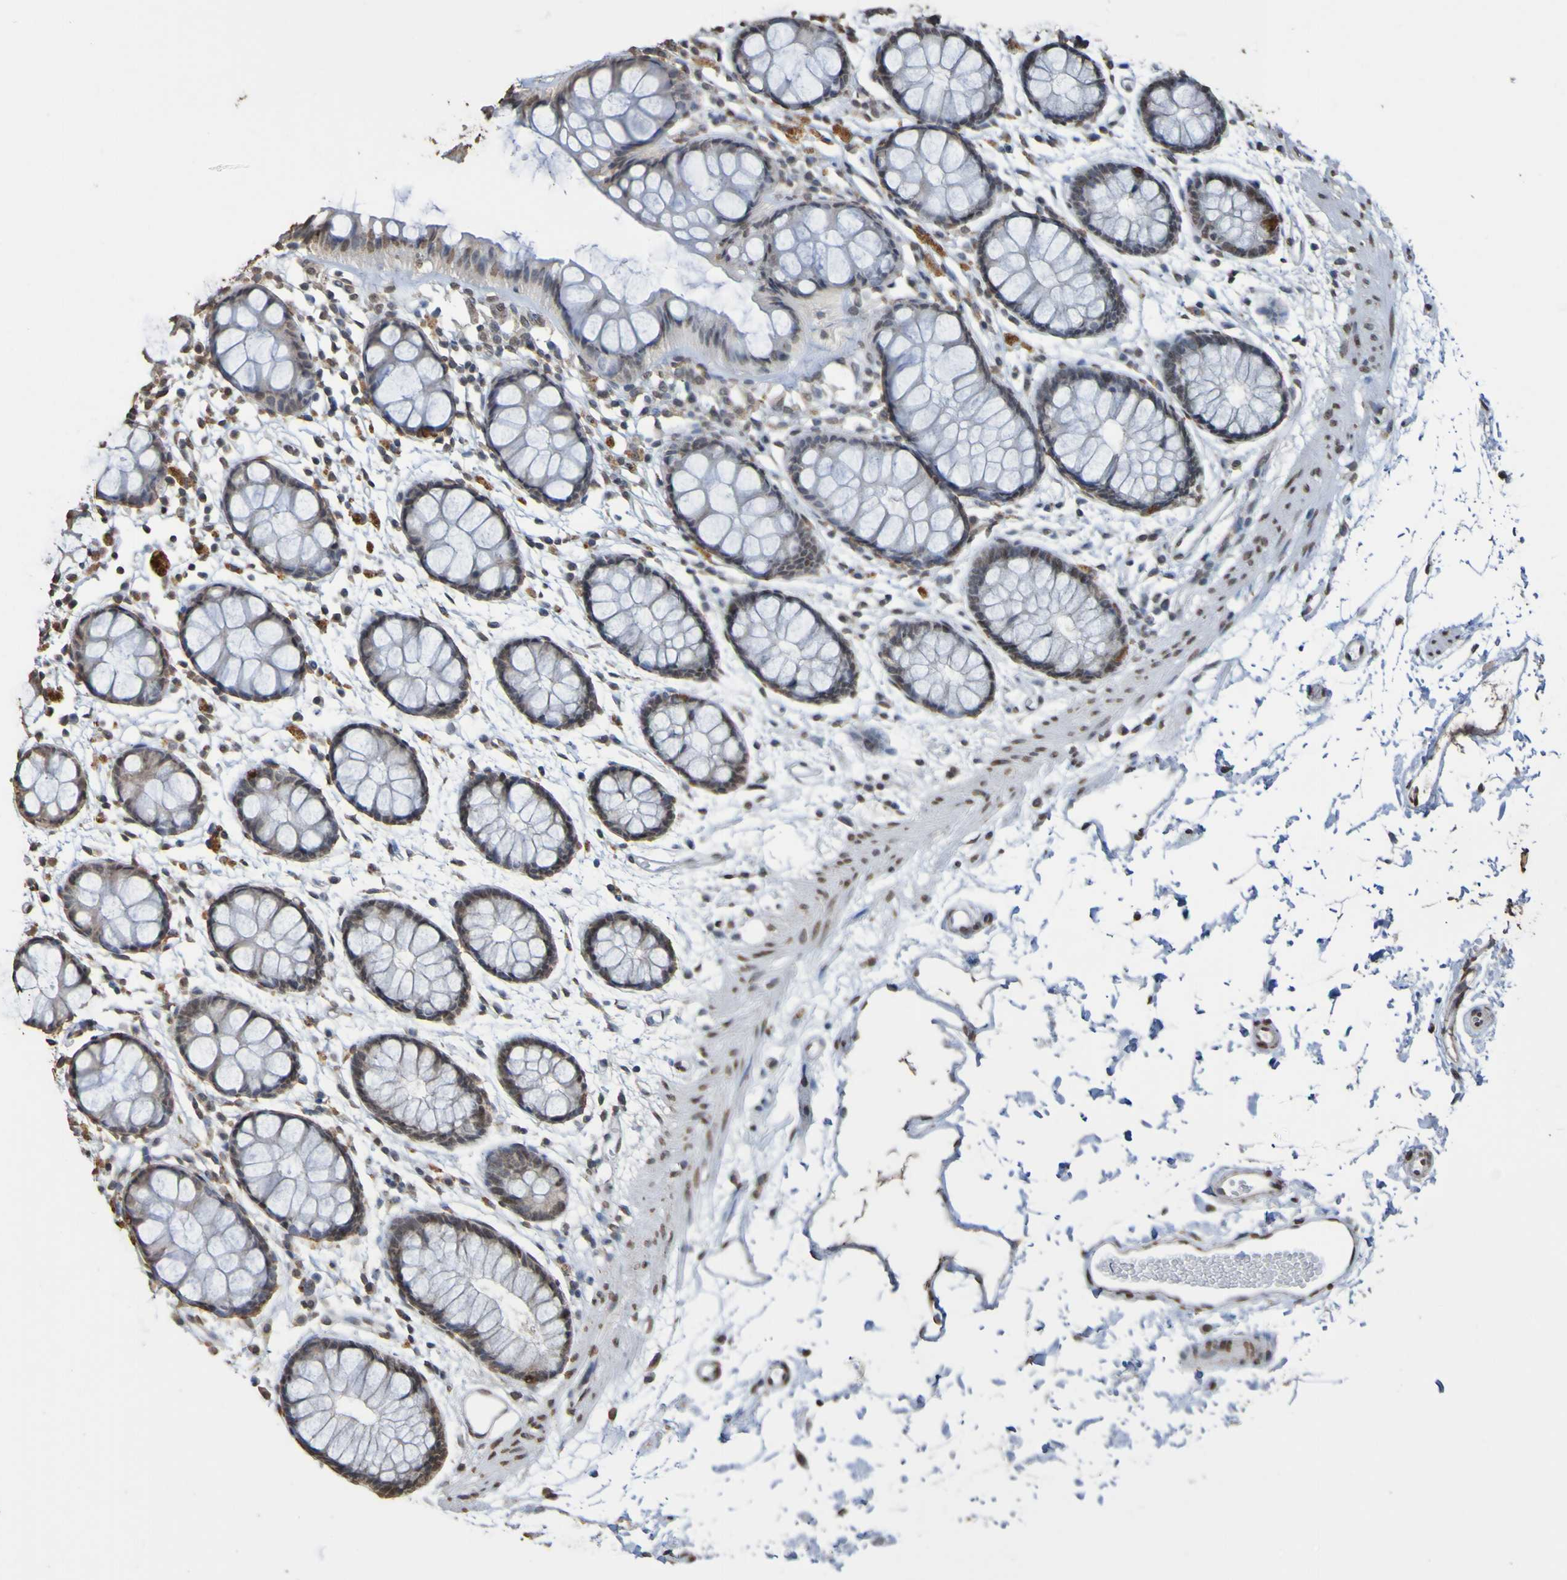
{"staining": {"intensity": "moderate", "quantity": "<25%", "location": "cytoplasmic/membranous,nuclear"}, "tissue": "rectum", "cell_type": "Glandular cells", "image_type": "normal", "snomed": [{"axis": "morphology", "description": "Normal tissue, NOS"}, {"axis": "topography", "description": "Rectum"}], "caption": "DAB (3,3'-diaminobenzidine) immunohistochemical staining of benign rectum displays moderate cytoplasmic/membranous,nuclear protein positivity in approximately <25% of glandular cells. Immunohistochemistry stains the protein of interest in brown and the nuclei are stained blue.", "gene": "ALKBH2", "patient": {"sex": "female", "age": 66}}